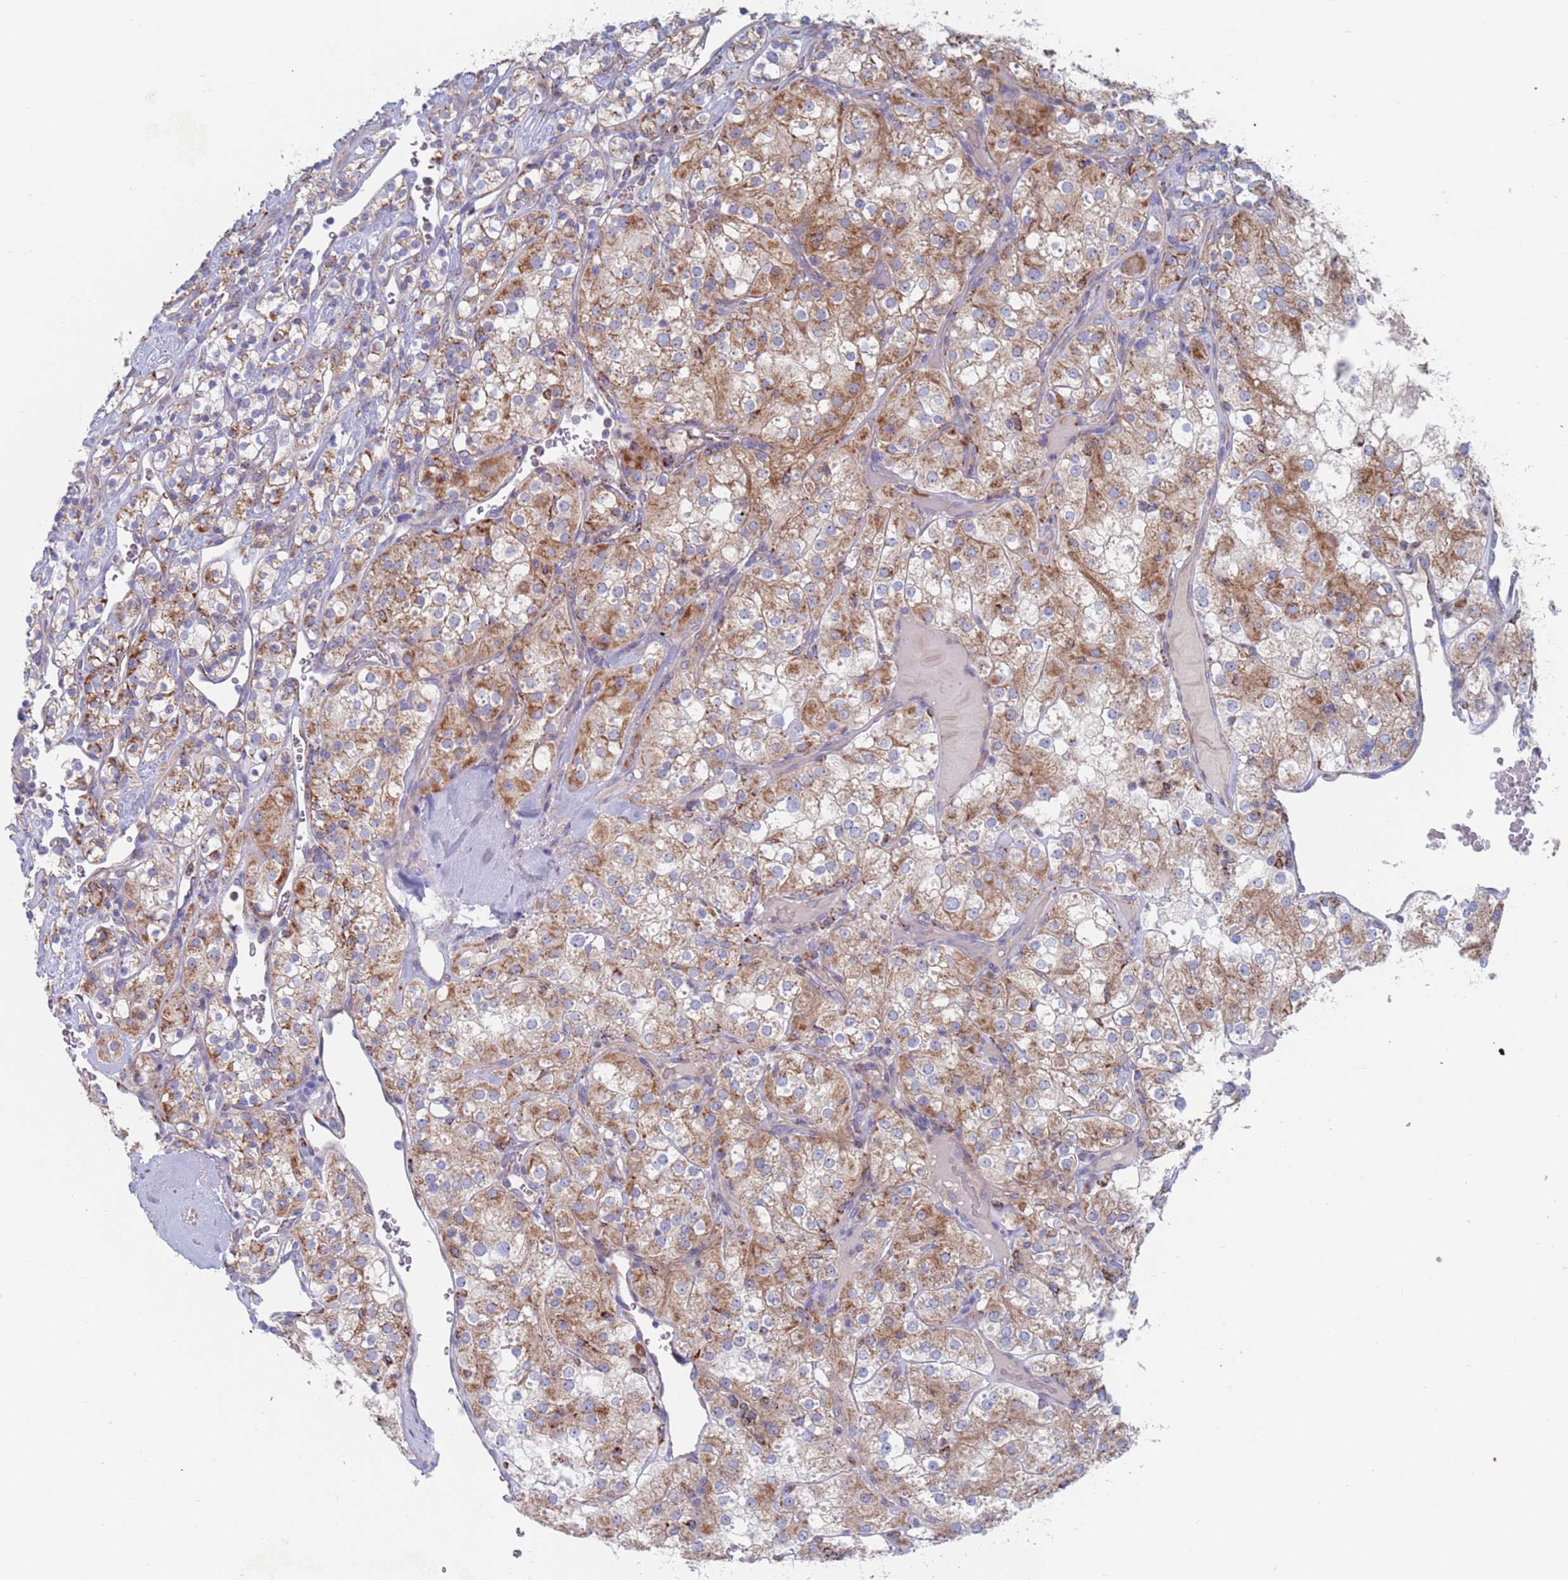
{"staining": {"intensity": "moderate", "quantity": ">75%", "location": "cytoplasmic/membranous"}, "tissue": "renal cancer", "cell_type": "Tumor cells", "image_type": "cancer", "snomed": [{"axis": "morphology", "description": "Adenocarcinoma, NOS"}, {"axis": "topography", "description": "Kidney"}], "caption": "Immunohistochemistry (DAB) staining of human renal cancer (adenocarcinoma) exhibits moderate cytoplasmic/membranous protein positivity in about >75% of tumor cells.", "gene": "CHCHD6", "patient": {"sex": "male", "age": 77}}